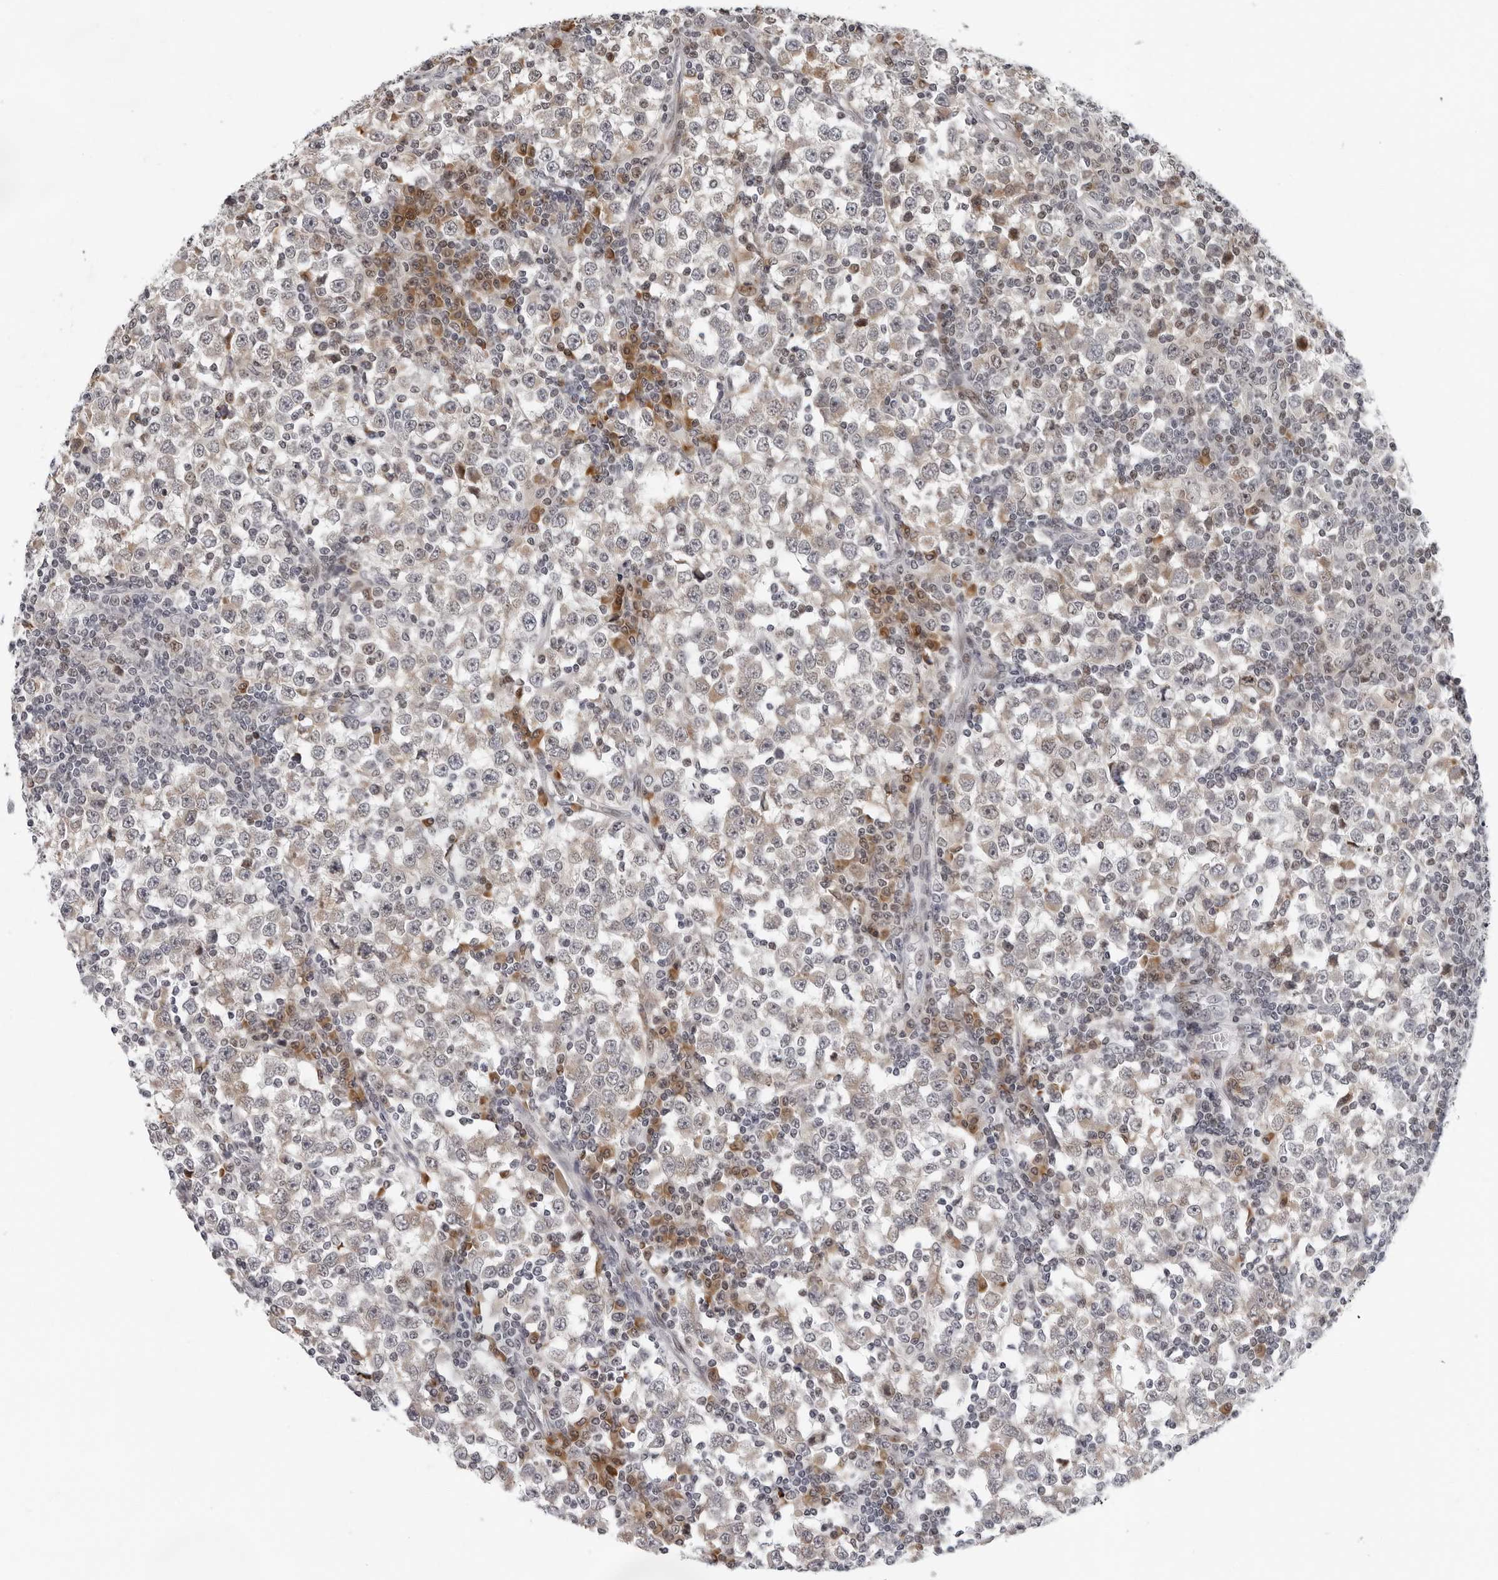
{"staining": {"intensity": "weak", "quantity": "25%-75%", "location": "cytoplasmic/membranous"}, "tissue": "testis cancer", "cell_type": "Tumor cells", "image_type": "cancer", "snomed": [{"axis": "morphology", "description": "Seminoma, NOS"}, {"axis": "topography", "description": "Testis"}], "caption": "Approximately 25%-75% of tumor cells in testis cancer reveal weak cytoplasmic/membranous protein staining as visualized by brown immunohistochemical staining.", "gene": "PIP4K2C", "patient": {"sex": "male", "age": 65}}